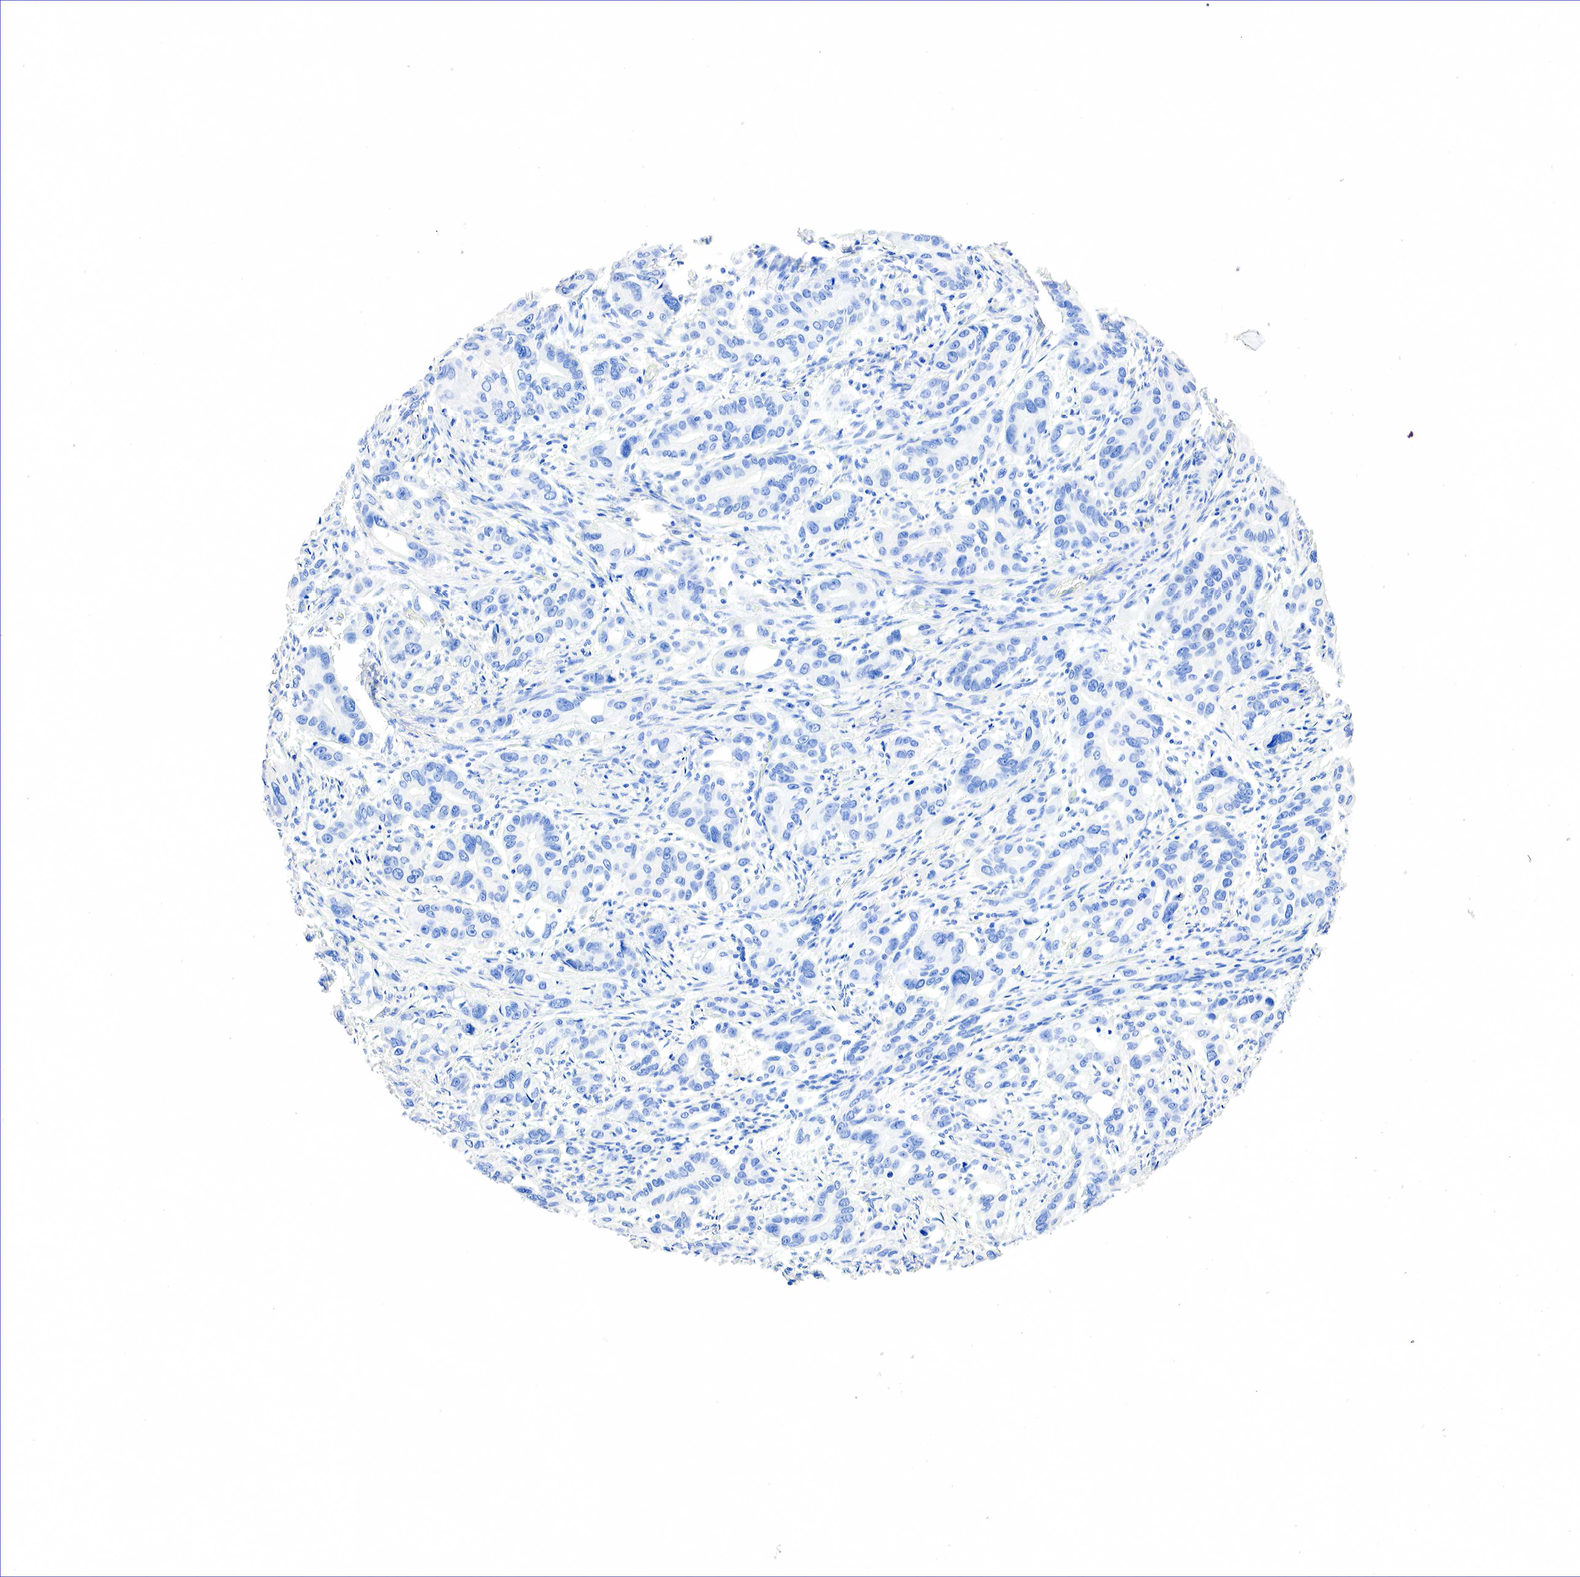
{"staining": {"intensity": "negative", "quantity": "none", "location": "none"}, "tissue": "stomach cancer", "cell_type": "Tumor cells", "image_type": "cancer", "snomed": [{"axis": "morphology", "description": "Adenocarcinoma, NOS"}, {"axis": "topography", "description": "Stomach, upper"}], "caption": "Tumor cells show no significant expression in stomach adenocarcinoma. (Brightfield microscopy of DAB (3,3'-diaminobenzidine) immunohistochemistry at high magnification).", "gene": "SST", "patient": {"sex": "male", "age": 47}}